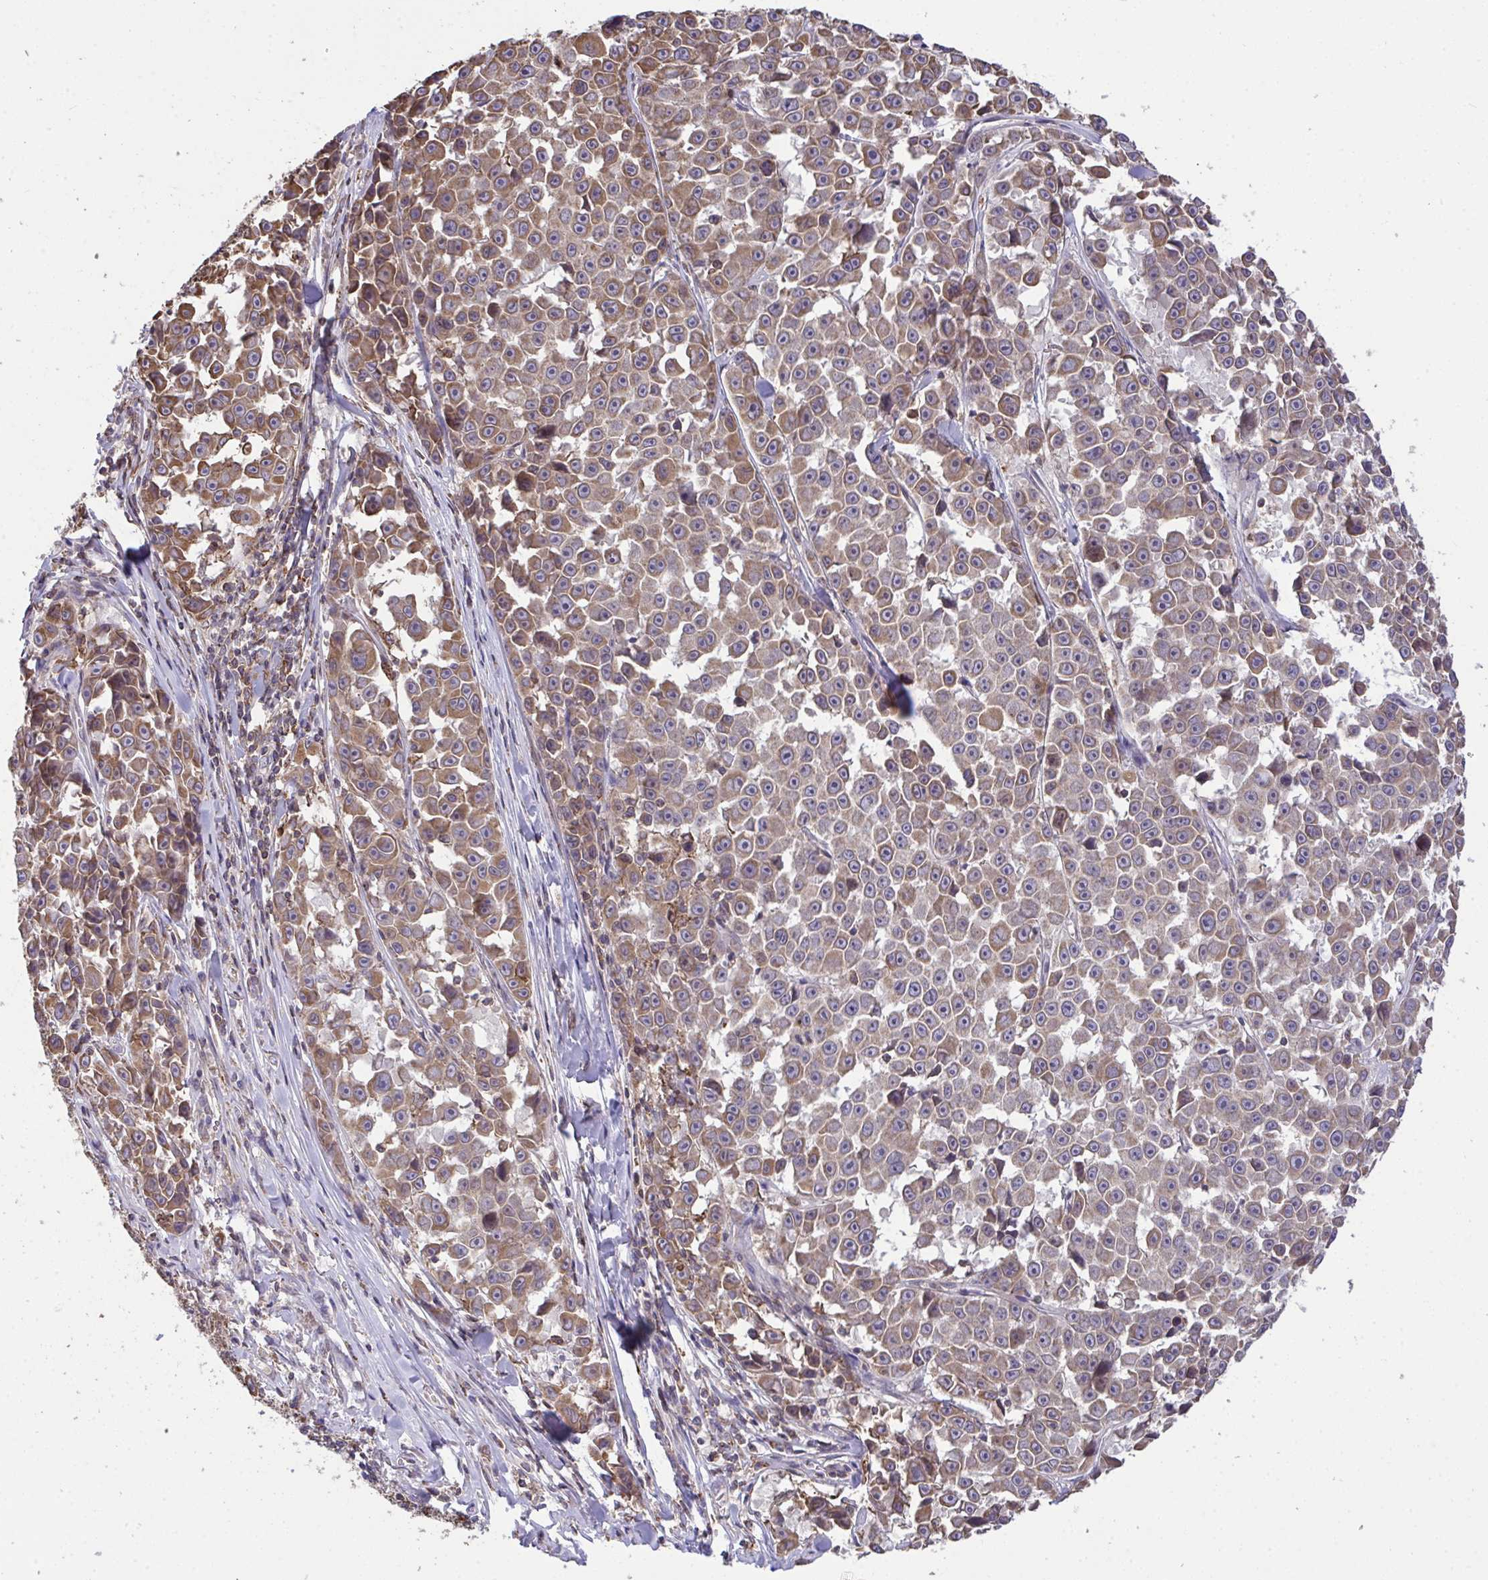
{"staining": {"intensity": "moderate", "quantity": "25%-75%", "location": "cytoplasmic/membranous"}, "tissue": "melanoma", "cell_type": "Tumor cells", "image_type": "cancer", "snomed": [{"axis": "morphology", "description": "Malignant melanoma, NOS"}, {"axis": "topography", "description": "Skin"}], "caption": "Protein staining shows moderate cytoplasmic/membranous expression in approximately 25%-75% of tumor cells in melanoma. (IHC, brightfield microscopy, high magnification).", "gene": "PPM1H", "patient": {"sex": "female", "age": 66}}